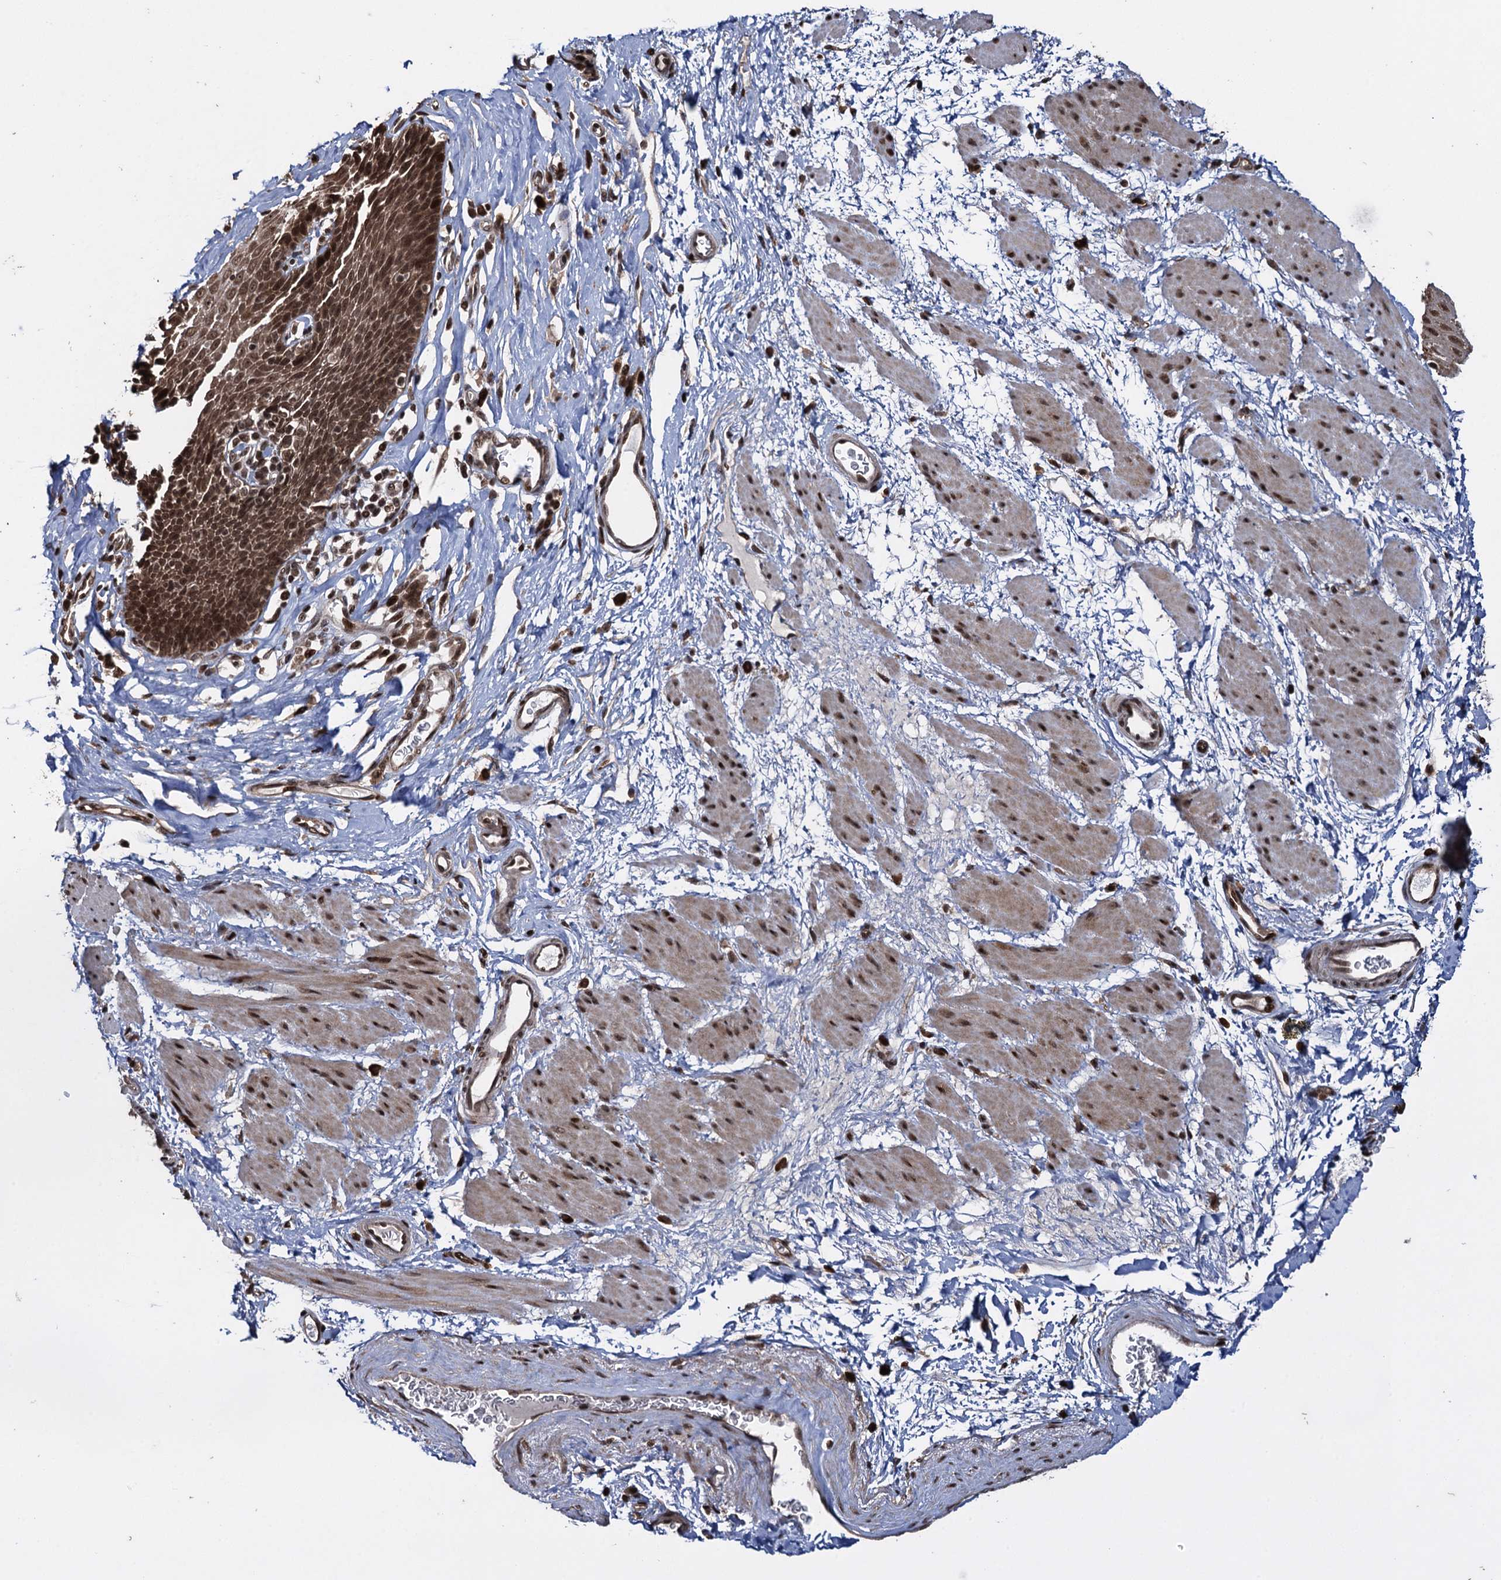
{"staining": {"intensity": "moderate", "quantity": ">75%", "location": "cytoplasmic/membranous,nuclear"}, "tissue": "esophagus", "cell_type": "Squamous epithelial cells", "image_type": "normal", "snomed": [{"axis": "morphology", "description": "Normal tissue, NOS"}, {"axis": "topography", "description": "Esophagus"}], "caption": "Moderate cytoplasmic/membranous,nuclear protein positivity is identified in approximately >75% of squamous epithelial cells in esophagus. (IHC, brightfield microscopy, high magnification).", "gene": "ZNF169", "patient": {"sex": "female", "age": 61}}